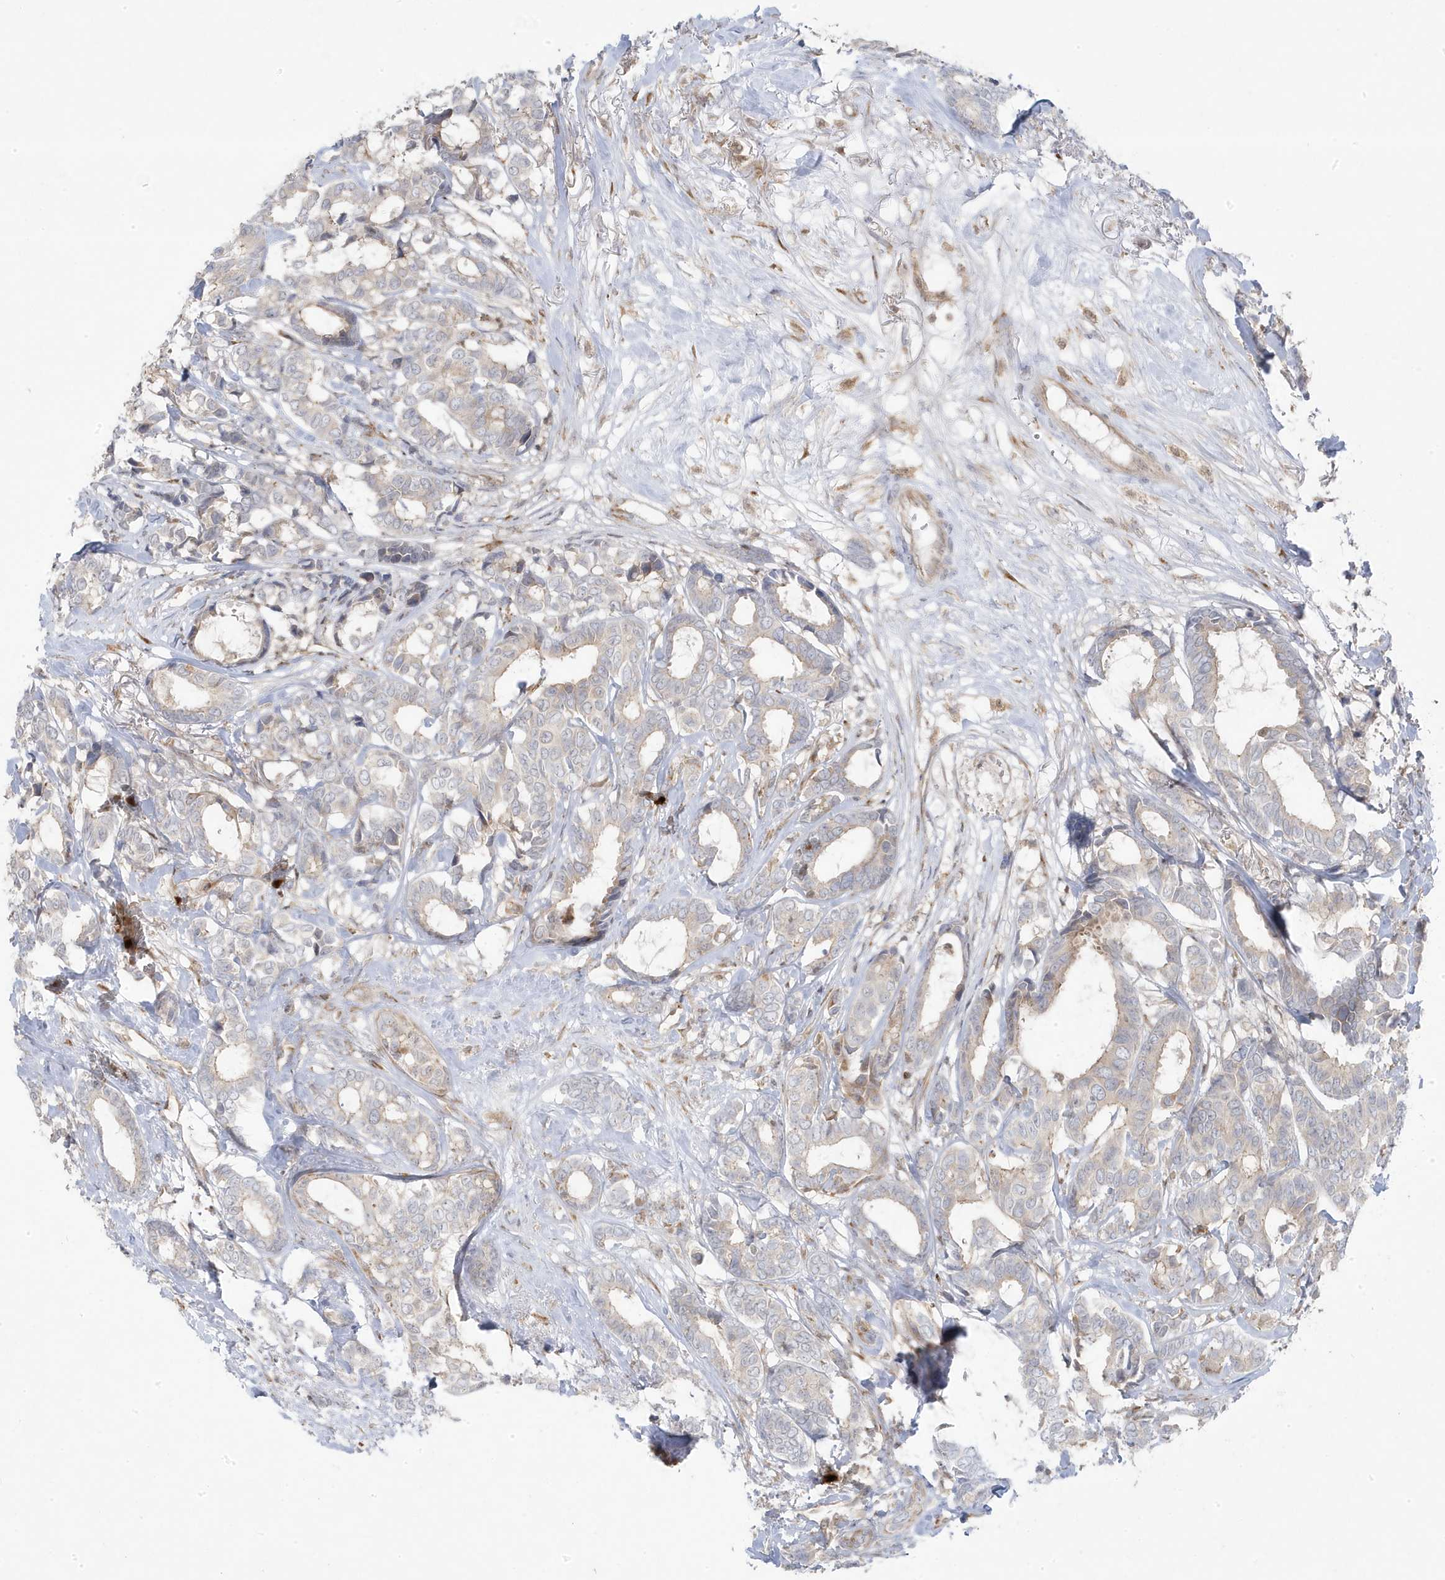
{"staining": {"intensity": "negative", "quantity": "none", "location": "none"}, "tissue": "breast cancer", "cell_type": "Tumor cells", "image_type": "cancer", "snomed": [{"axis": "morphology", "description": "Duct carcinoma"}, {"axis": "topography", "description": "Breast"}], "caption": "This is an immunohistochemistry (IHC) micrograph of human breast cancer (intraductal carcinoma). There is no positivity in tumor cells.", "gene": "ZNF654", "patient": {"sex": "female", "age": 87}}